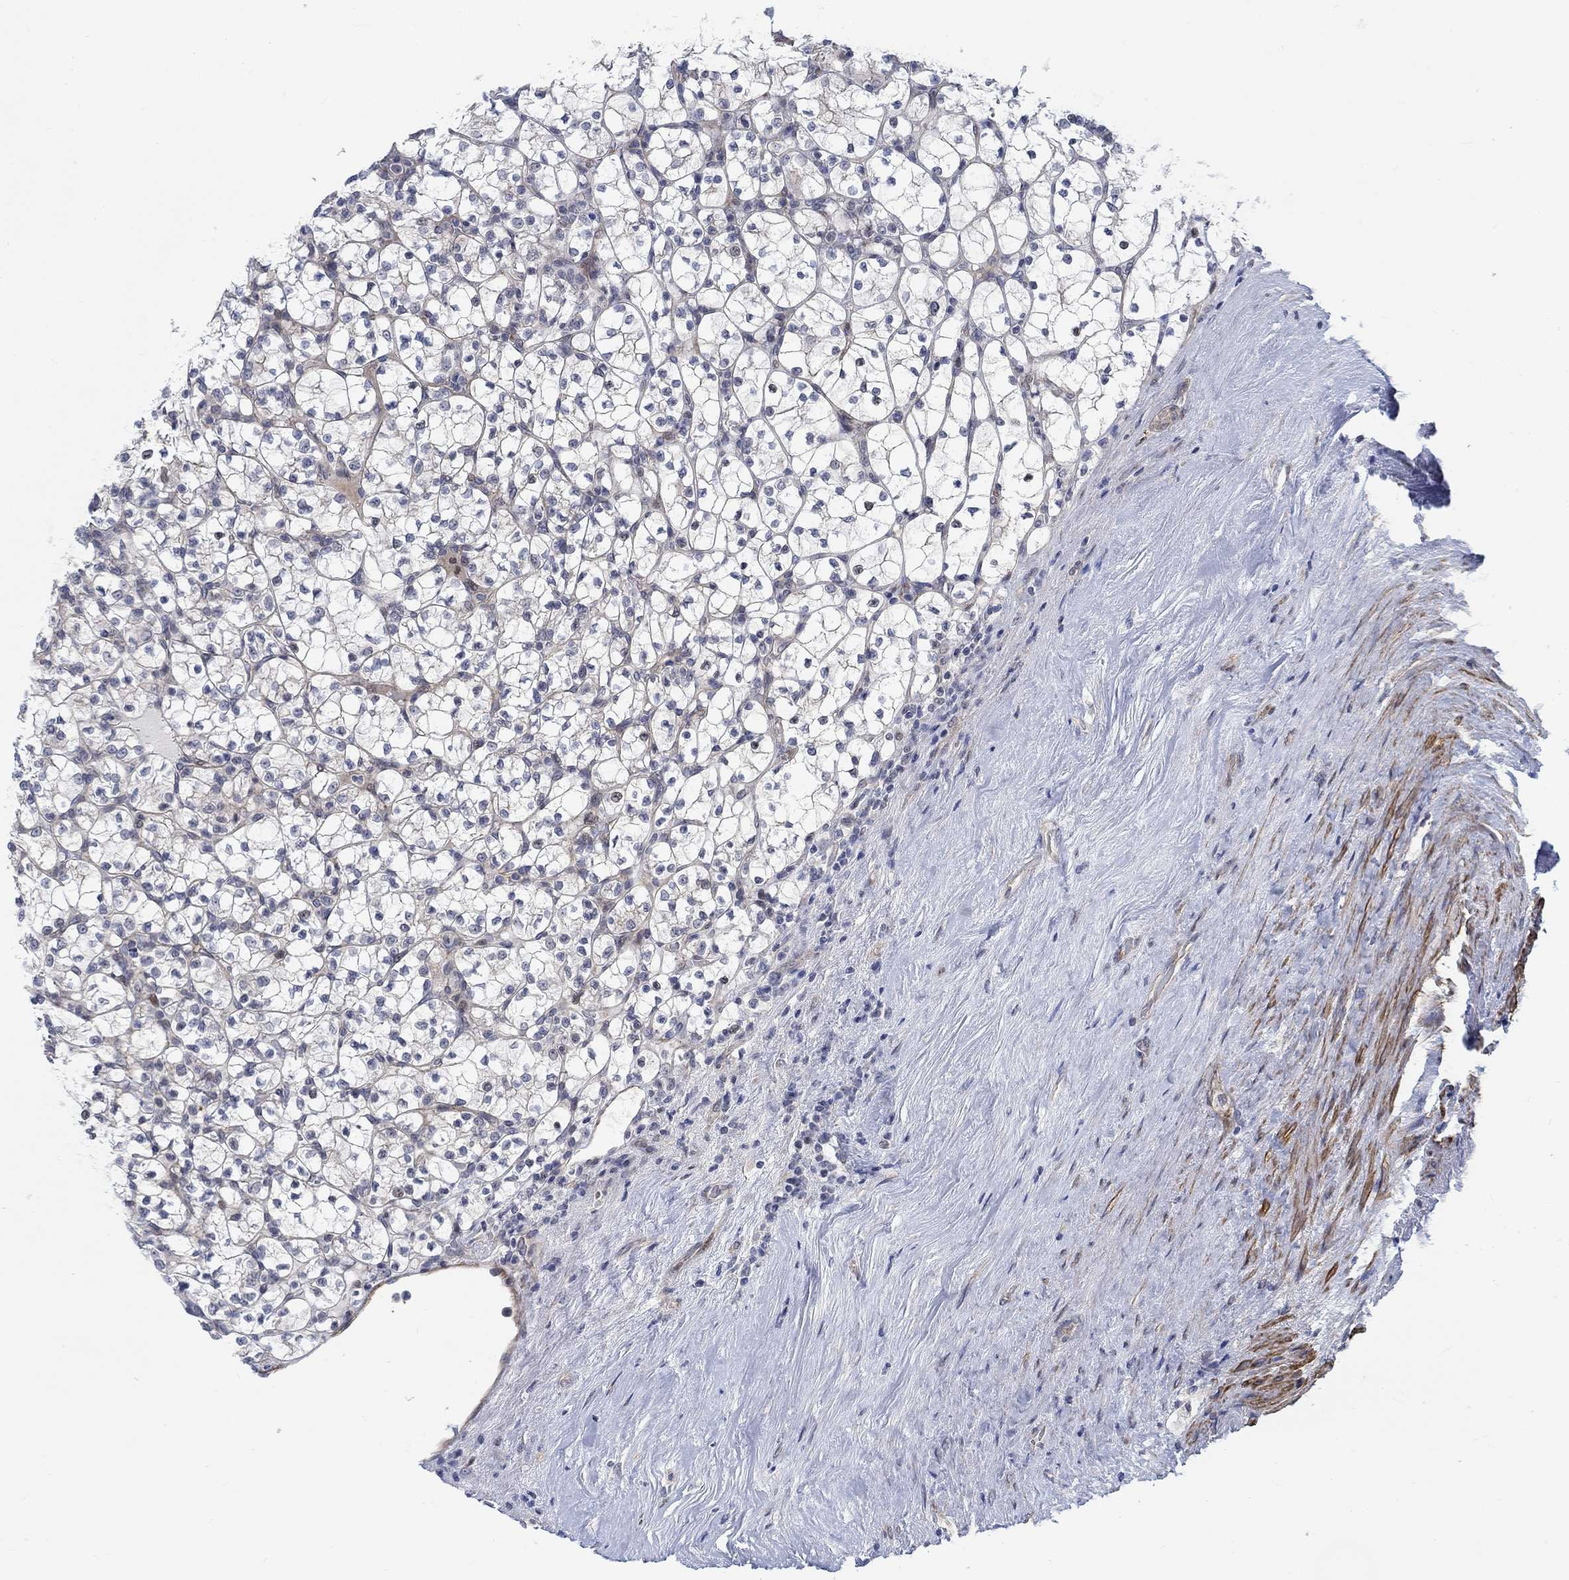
{"staining": {"intensity": "negative", "quantity": "none", "location": "none"}, "tissue": "renal cancer", "cell_type": "Tumor cells", "image_type": "cancer", "snomed": [{"axis": "morphology", "description": "Adenocarcinoma, NOS"}, {"axis": "topography", "description": "Kidney"}], "caption": "Immunohistochemistry (IHC) histopathology image of human adenocarcinoma (renal) stained for a protein (brown), which displays no staining in tumor cells.", "gene": "KCNH8", "patient": {"sex": "female", "age": 89}}